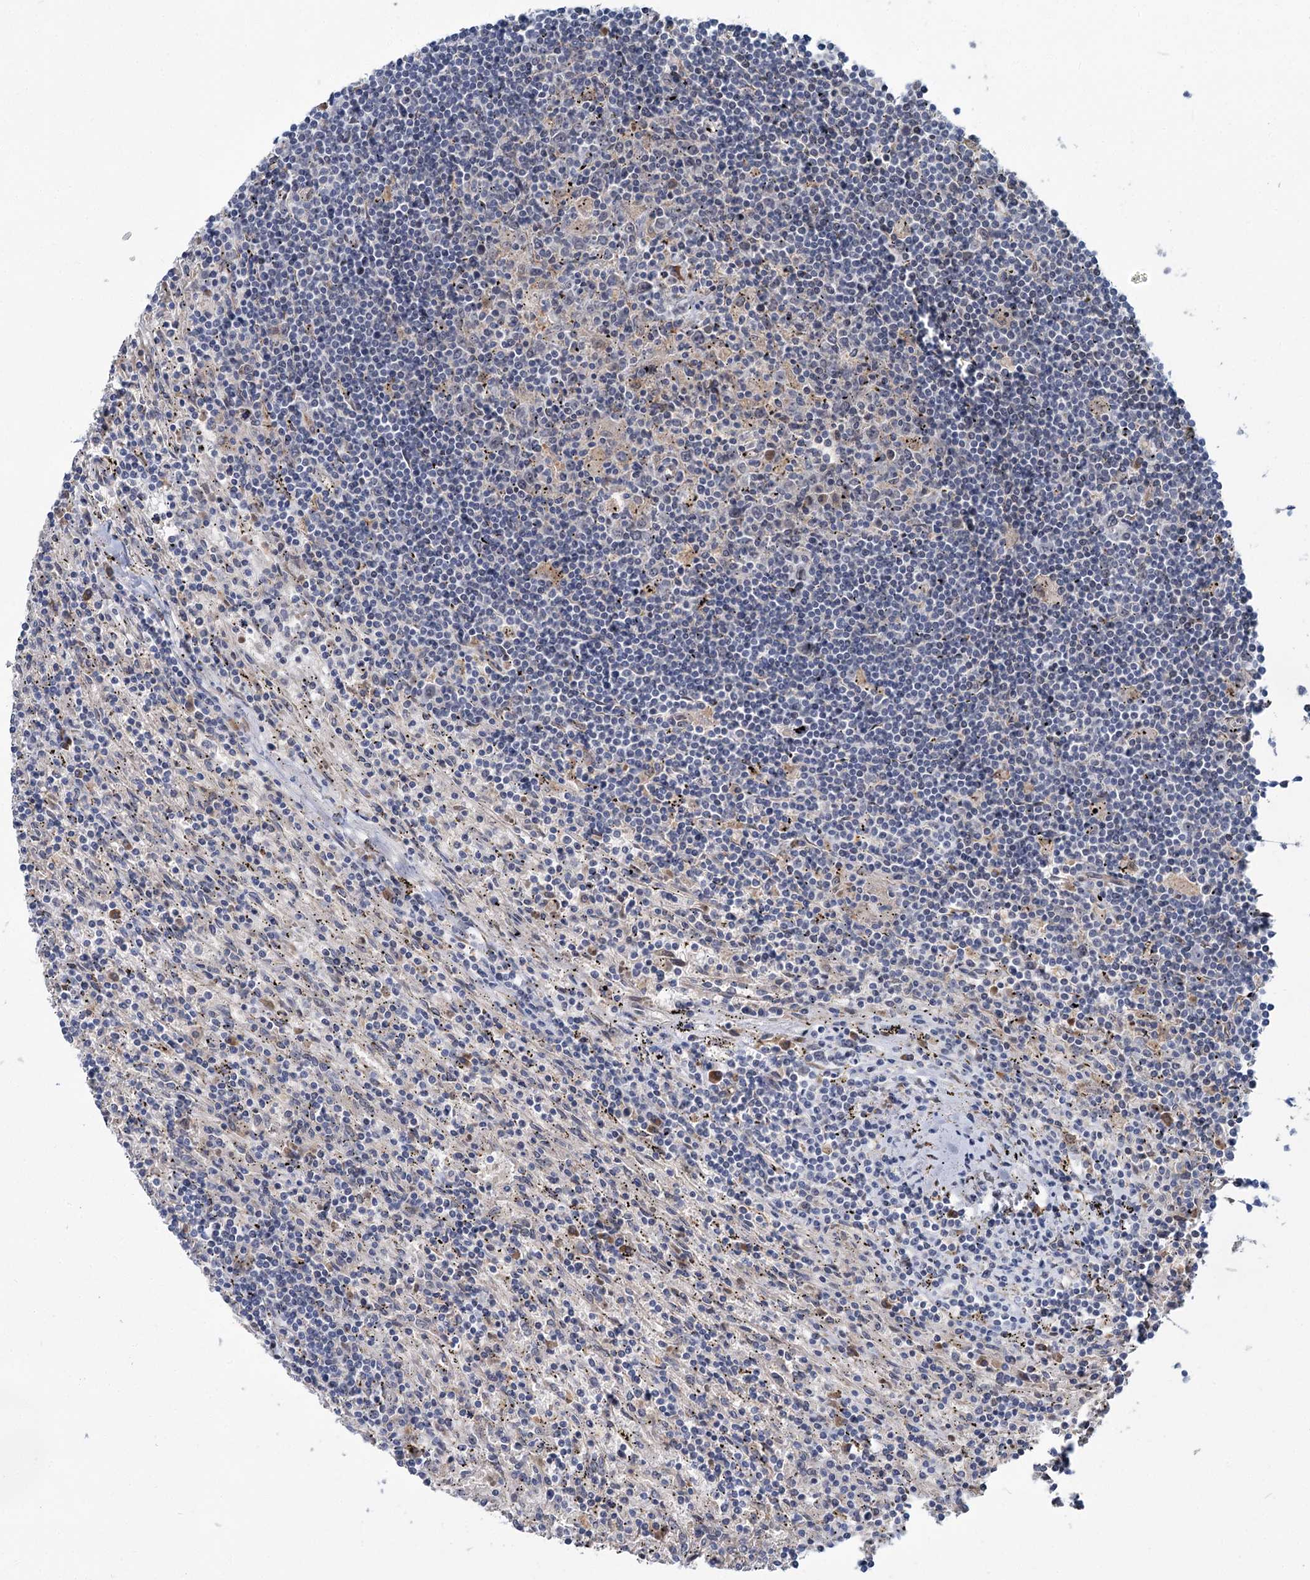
{"staining": {"intensity": "negative", "quantity": "none", "location": "none"}, "tissue": "lymphoma", "cell_type": "Tumor cells", "image_type": "cancer", "snomed": [{"axis": "morphology", "description": "Malignant lymphoma, non-Hodgkin's type, Low grade"}, {"axis": "topography", "description": "Spleen"}], "caption": "This is a histopathology image of immunohistochemistry staining of lymphoma, which shows no positivity in tumor cells.", "gene": "APBA2", "patient": {"sex": "male", "age": 76}}